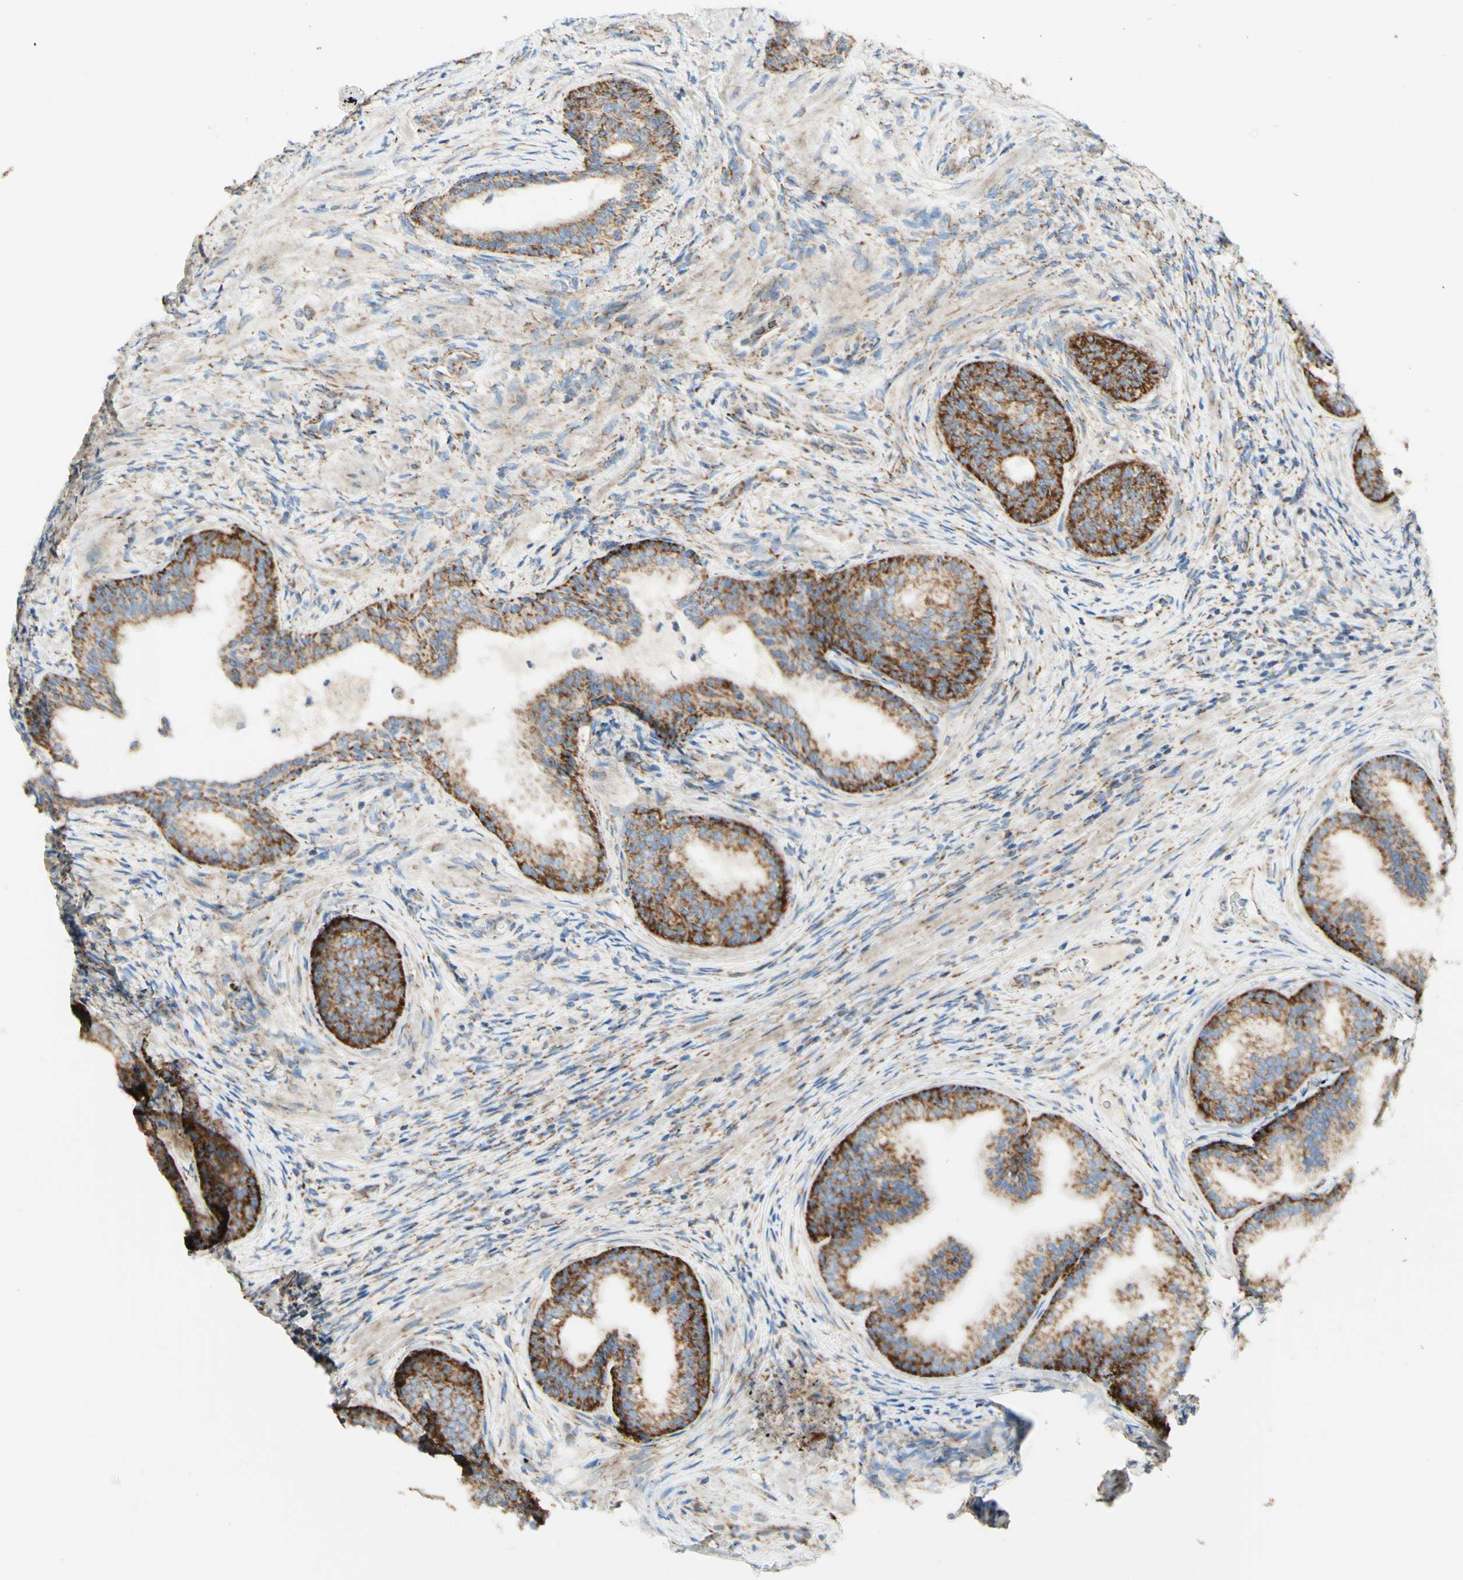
{"staining": {"intensity": "moderate", "quantity": ">75%", "location": "cytoplasmic/membranous"}, "tissue": "prostate", "cell_type": "Glandular cells", "image_type": "normal", "snomed": [{"axis": "morphology", "description": "Normal tissue, NOS"}, {"axis": "topography", "description": "Prostate"}], "caption": "Immunohistochemistry staining of benign prostate, which demonstrates medium levels of moderate cytoplasmic/membranous positivity in approximately >75% of glandular cells indicating moderate cytoplasmic/membranous protein expression. The staining was performed using DAB (brown) for protein detection and nuclei were counterstained in hematoxylin (blue).", "gene": "ARMC10", "patient": {"sex": "male", "age": 76}}